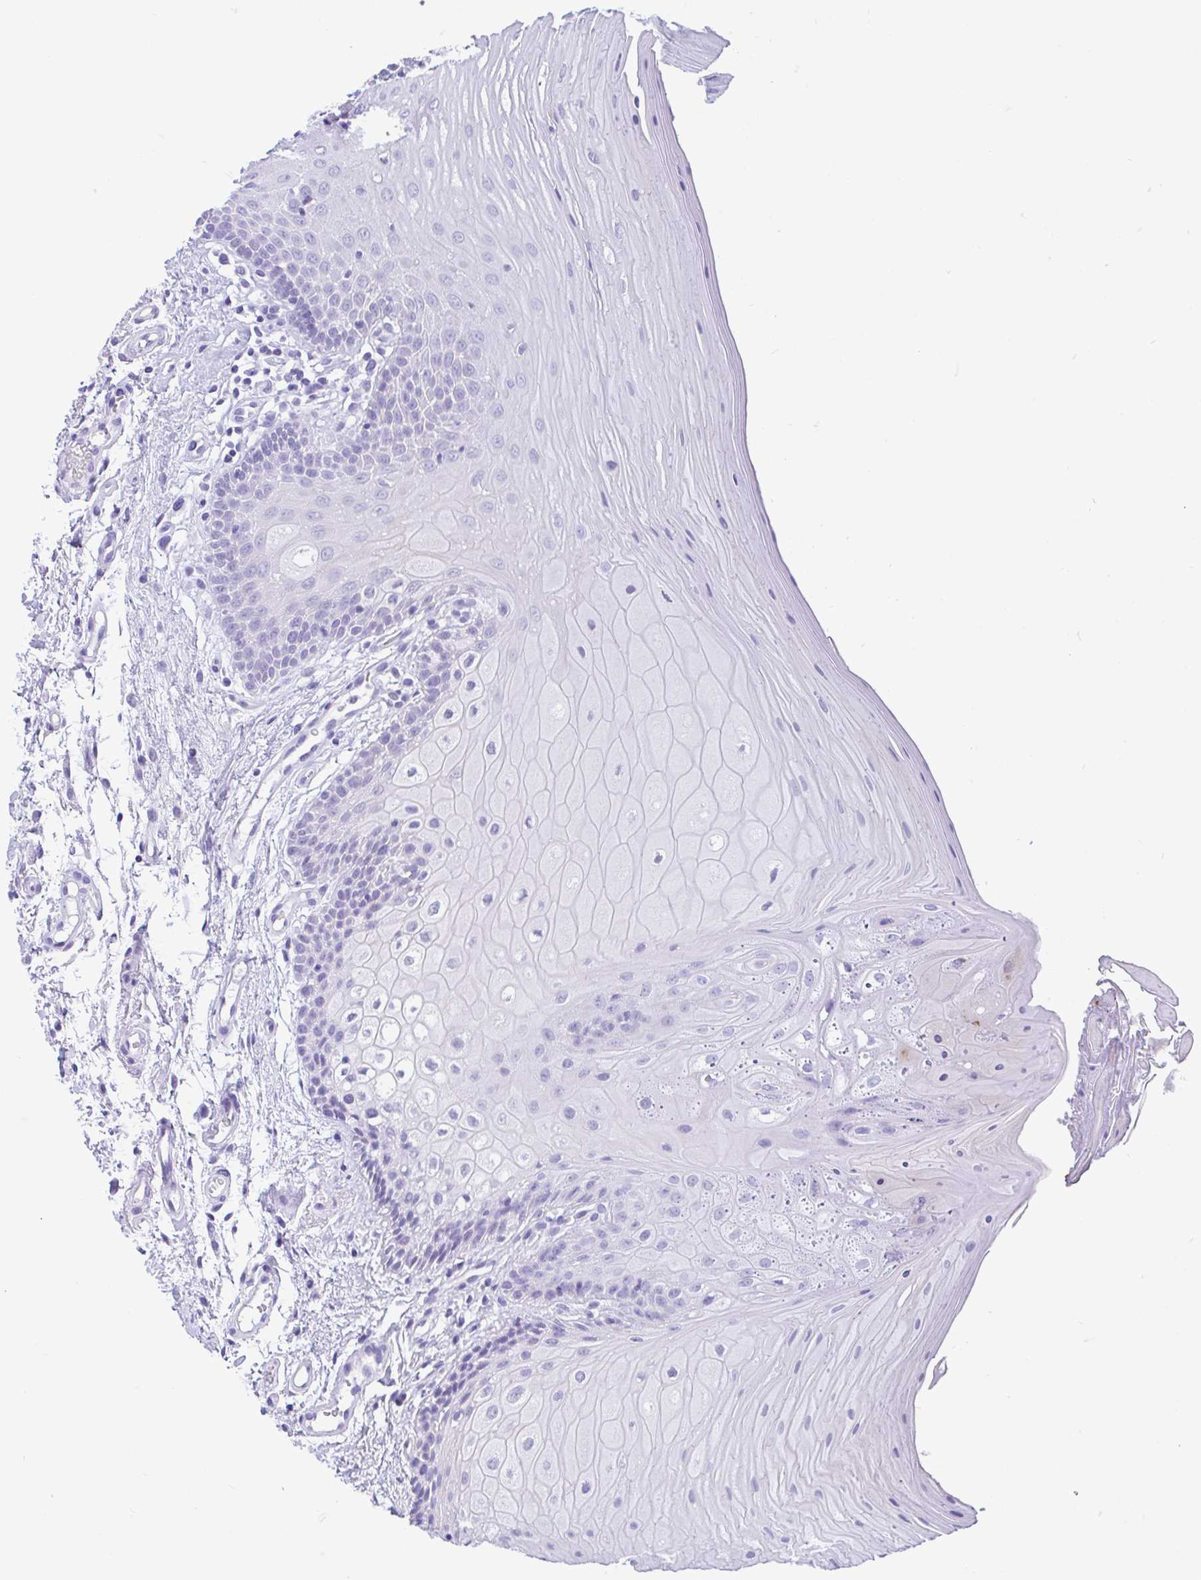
{"staining": {"intensity": "negative", "quantity": "none", "location": "none"}, "tissue": "oral mucosa", "cell_type": "Squamous epithelial cells", "image_type": "normal", "snomed": [{"axis": "morphology", "description": "Normal tissue, NOS"}, {"axis": "topography", "description": "Oral tissue"}, {"axis": "topography", "description": "Tounge, NOS"}, {"axis": "topography", "description": "Head-Neck"}], "caption": "This is a photomicrograph of IHC staining of benign oral mucosa, which shows no expression in squamous epithelial cells.", "gene": "ZNF319", "patient": {"sex": "female", "age": 84}}